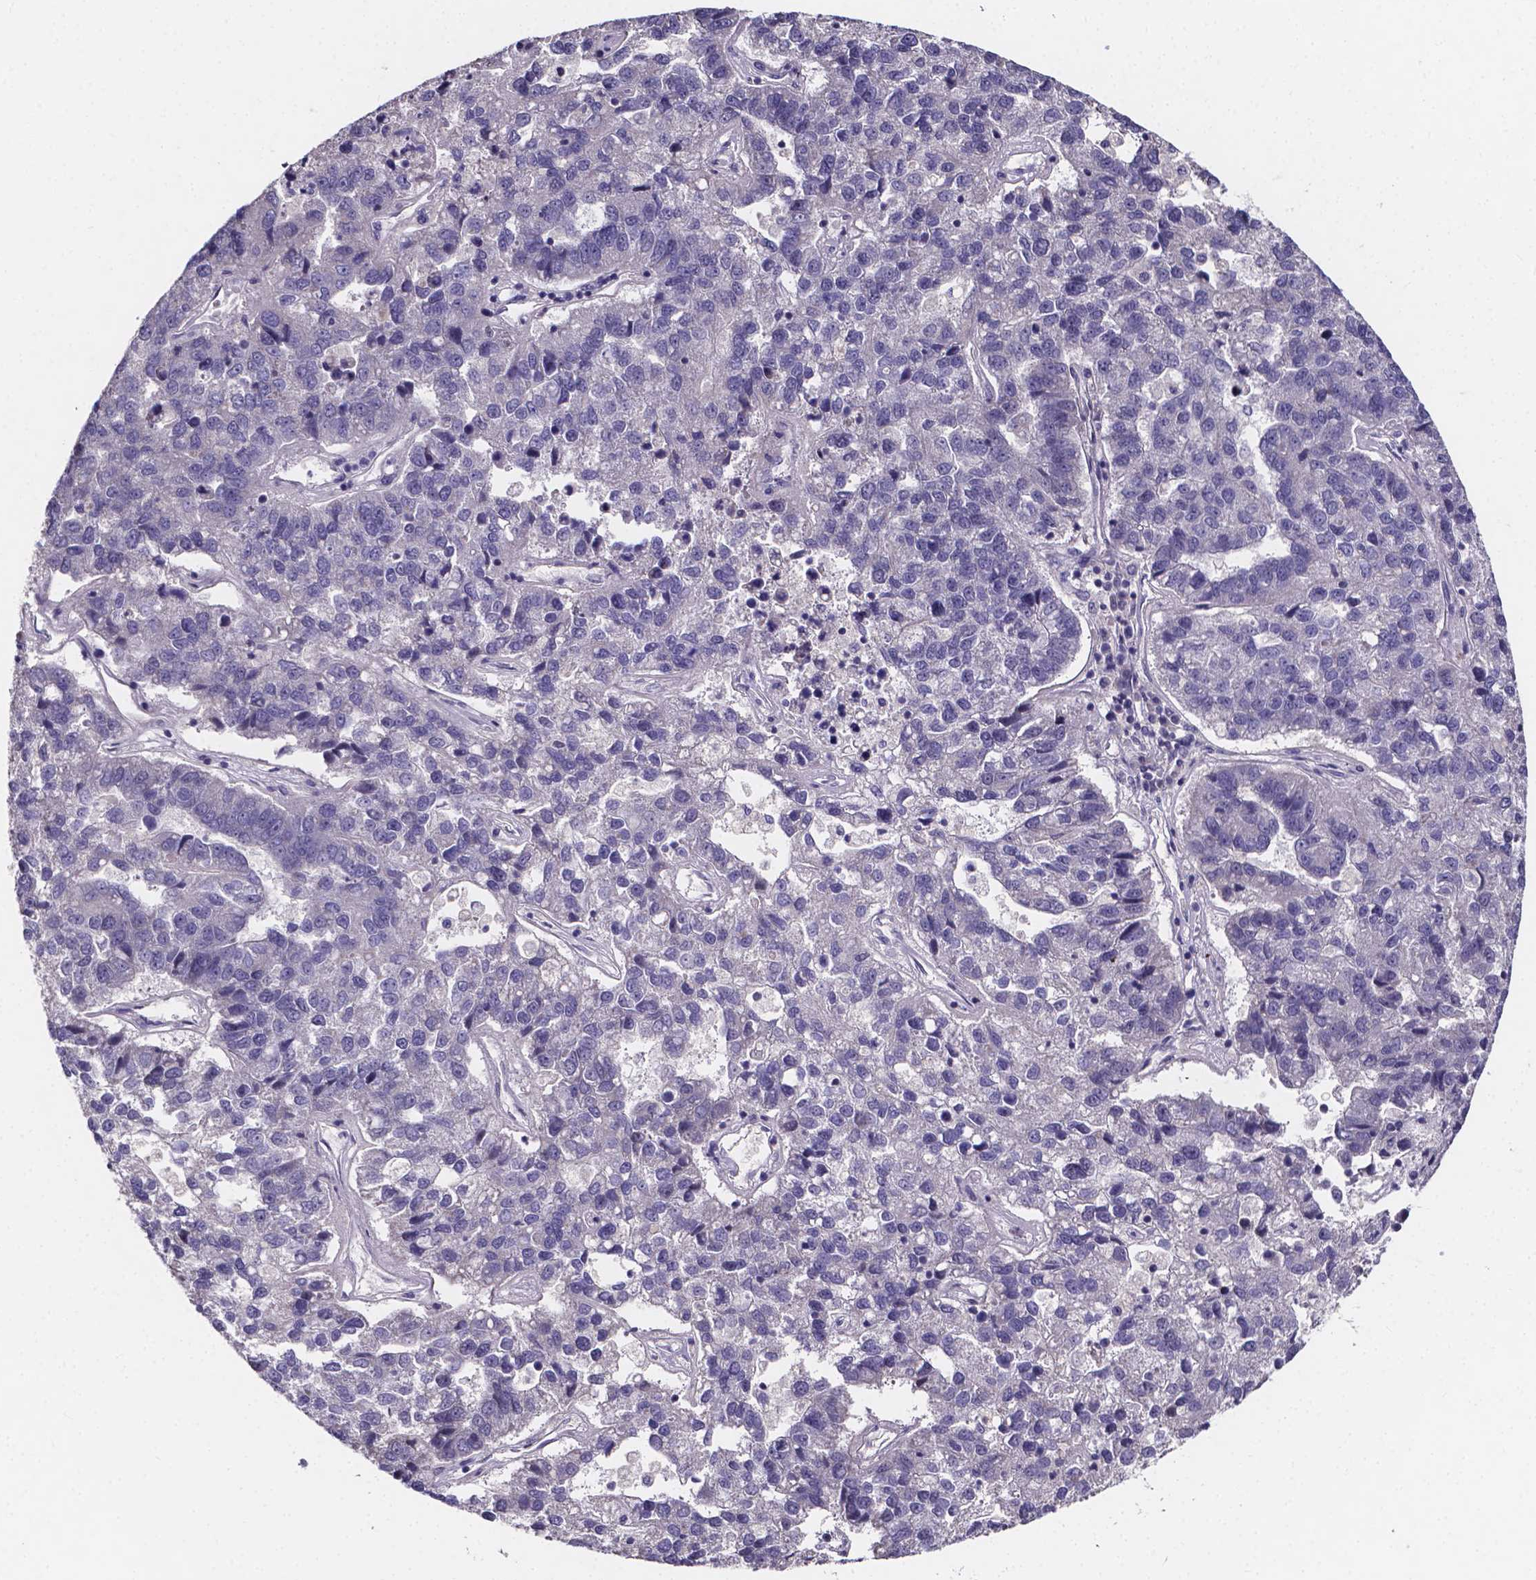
{"staining": {"intensity": "negative", "quantity": "none", "location": "none"}, "tissue": "pancreatic cancer", "cell_type": "Tumor cells", "image_type": "cancer", "snomed": [{"axis": "morphology", "description": "Adenocarcinoma, NOS"}, {"axis": "topography", "description": "Pancreas"}], "caption": "DAB immunohistochemical staining of pancreatic adenocarcinoma reveals no significant positivity in tumor cells.", "gene": "SPOCD1", "patient": {"sex": "female", "age": 61}}